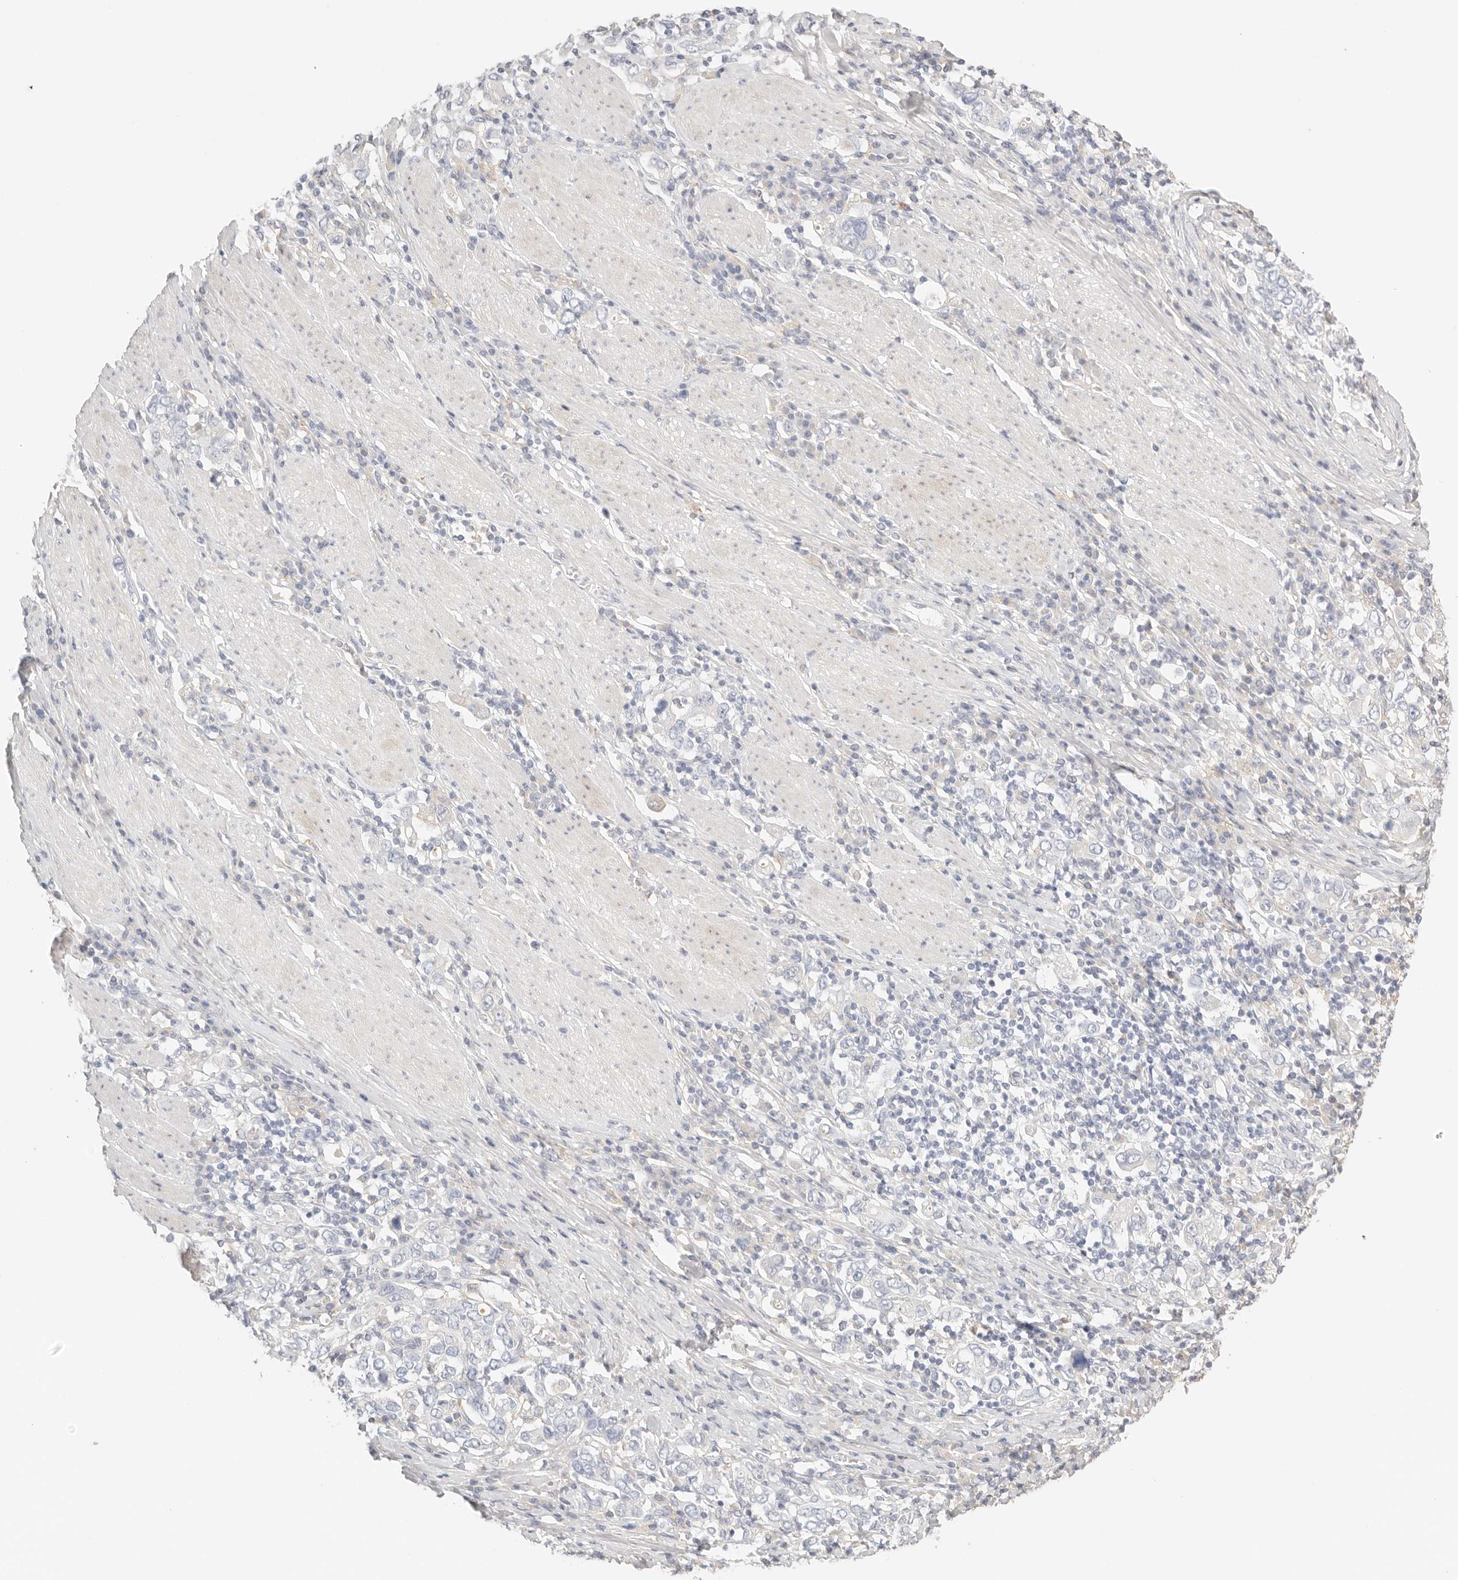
{"staining": {"intensity": "negative", "quantity": "none", "location": "none"}, "tissue": "stomach cancer", "cell_type": "Tumor cells", "image_type": "cancer", "snomed": [{"axis": "morphology", "description": "Adenocarcinoma, NOS"}, {"axis": "topography", "description": "Stomach, upper"}], "caption": "This is a photomicrograph of immunohistochemistry staining of stomach cancer (adenocarcinoma), which shows no staining in tumor cells.", "gene": "CEP120", "patient": {"sex": "male", "age": 62}}